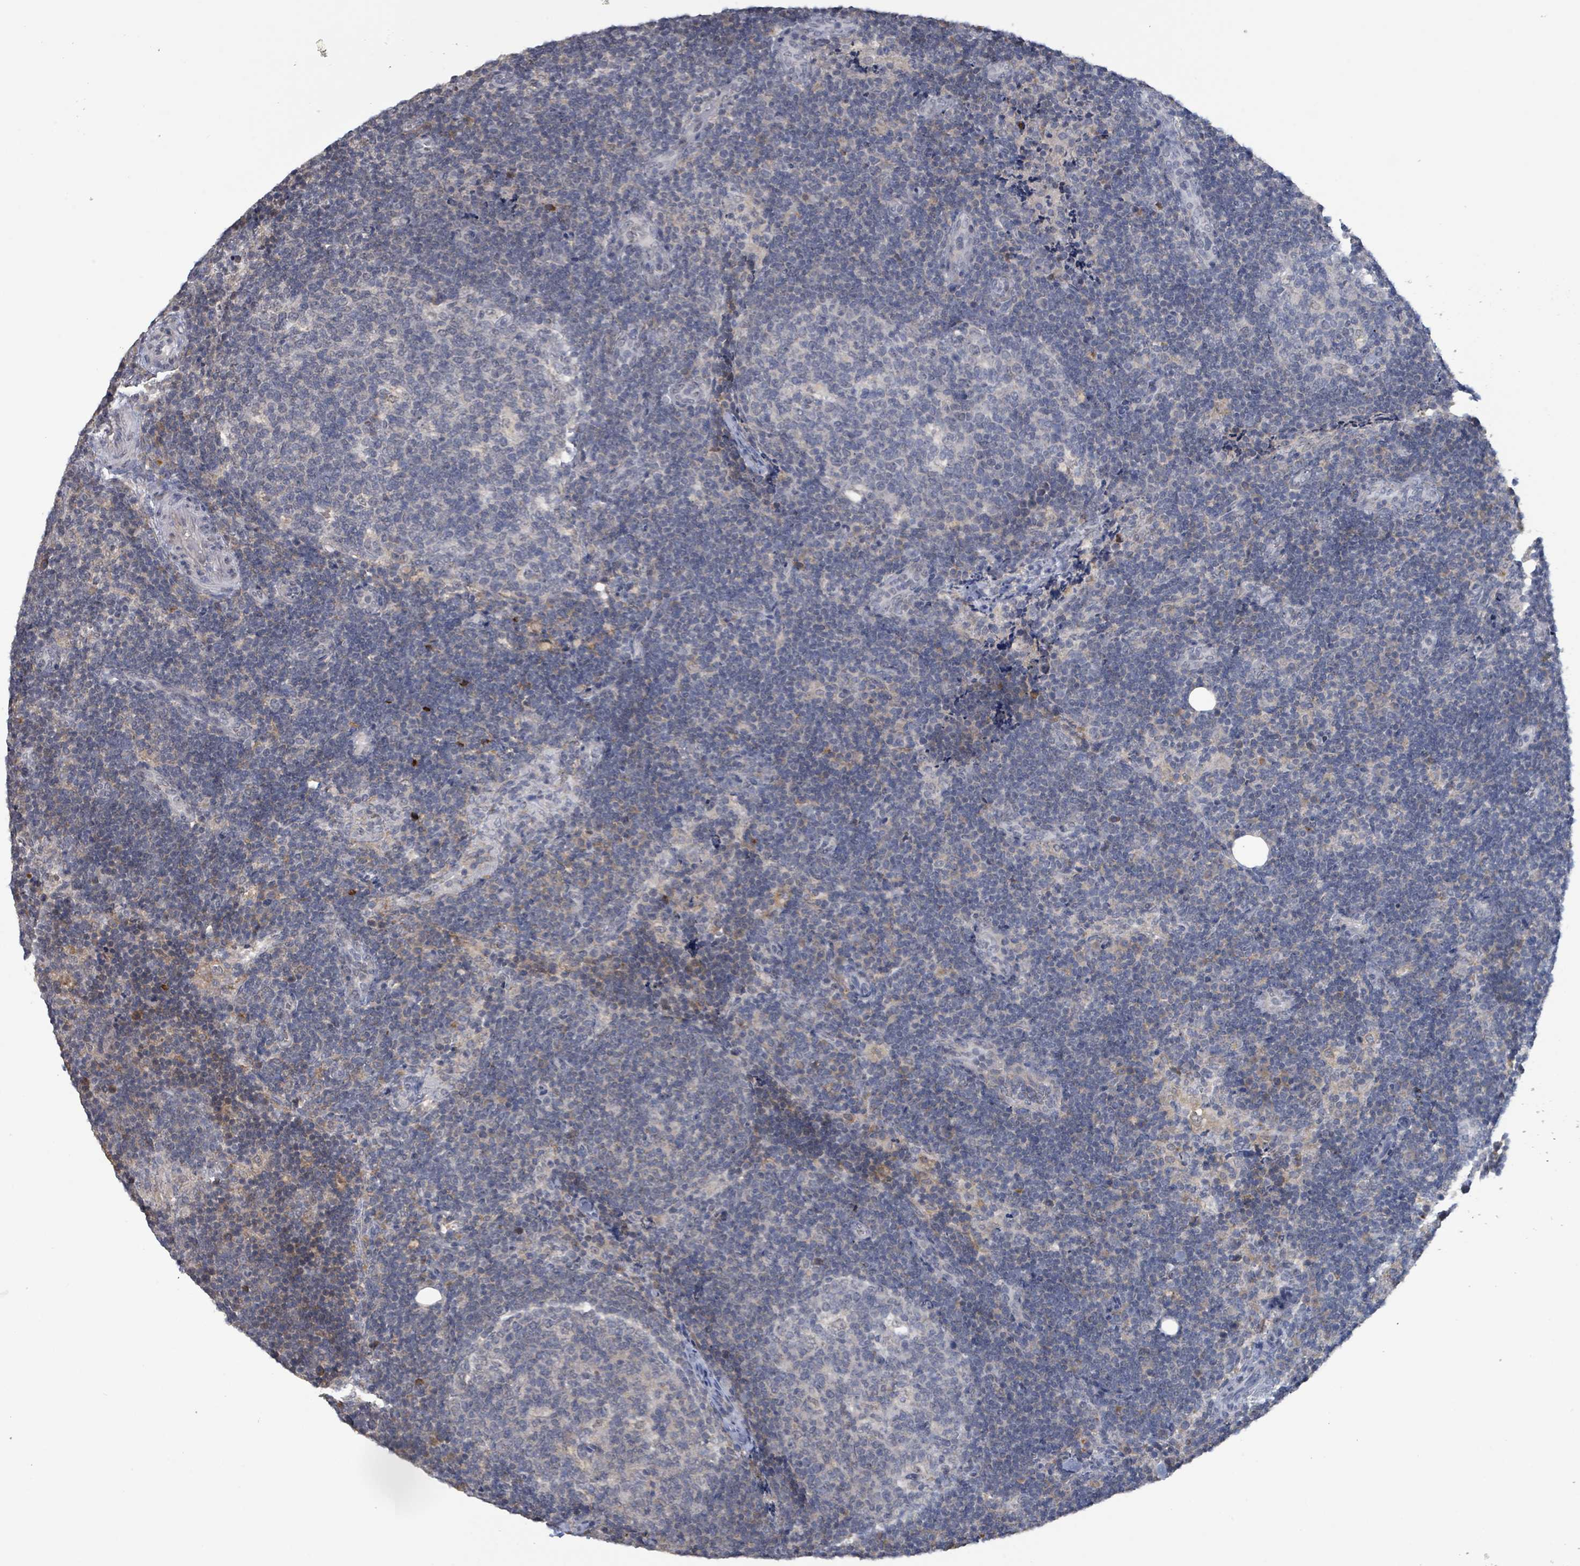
{"staining": {"intensity": "negative", "quantity": "none", "location": "none"}, "tissue": "lymph node", "cell_type": "Germinal center cells", "image_type": "normal", "snomed": [{"axis": "morphology", "description": "Normal tissue, NOS"}, {"axis": "topography", "description": "Lymph node"}], "caption": "IHC of normal lymph node reveals no staining in germinal center cells. (Stains: DAB (3,3'-diaminobenzidine) immunohistochemistry with hematoxylin counter stain, Microscopy: brightfield microscopy at high magnification).", "gene": "SEBOX", "patient": {"sex": "female", "age": 31}}